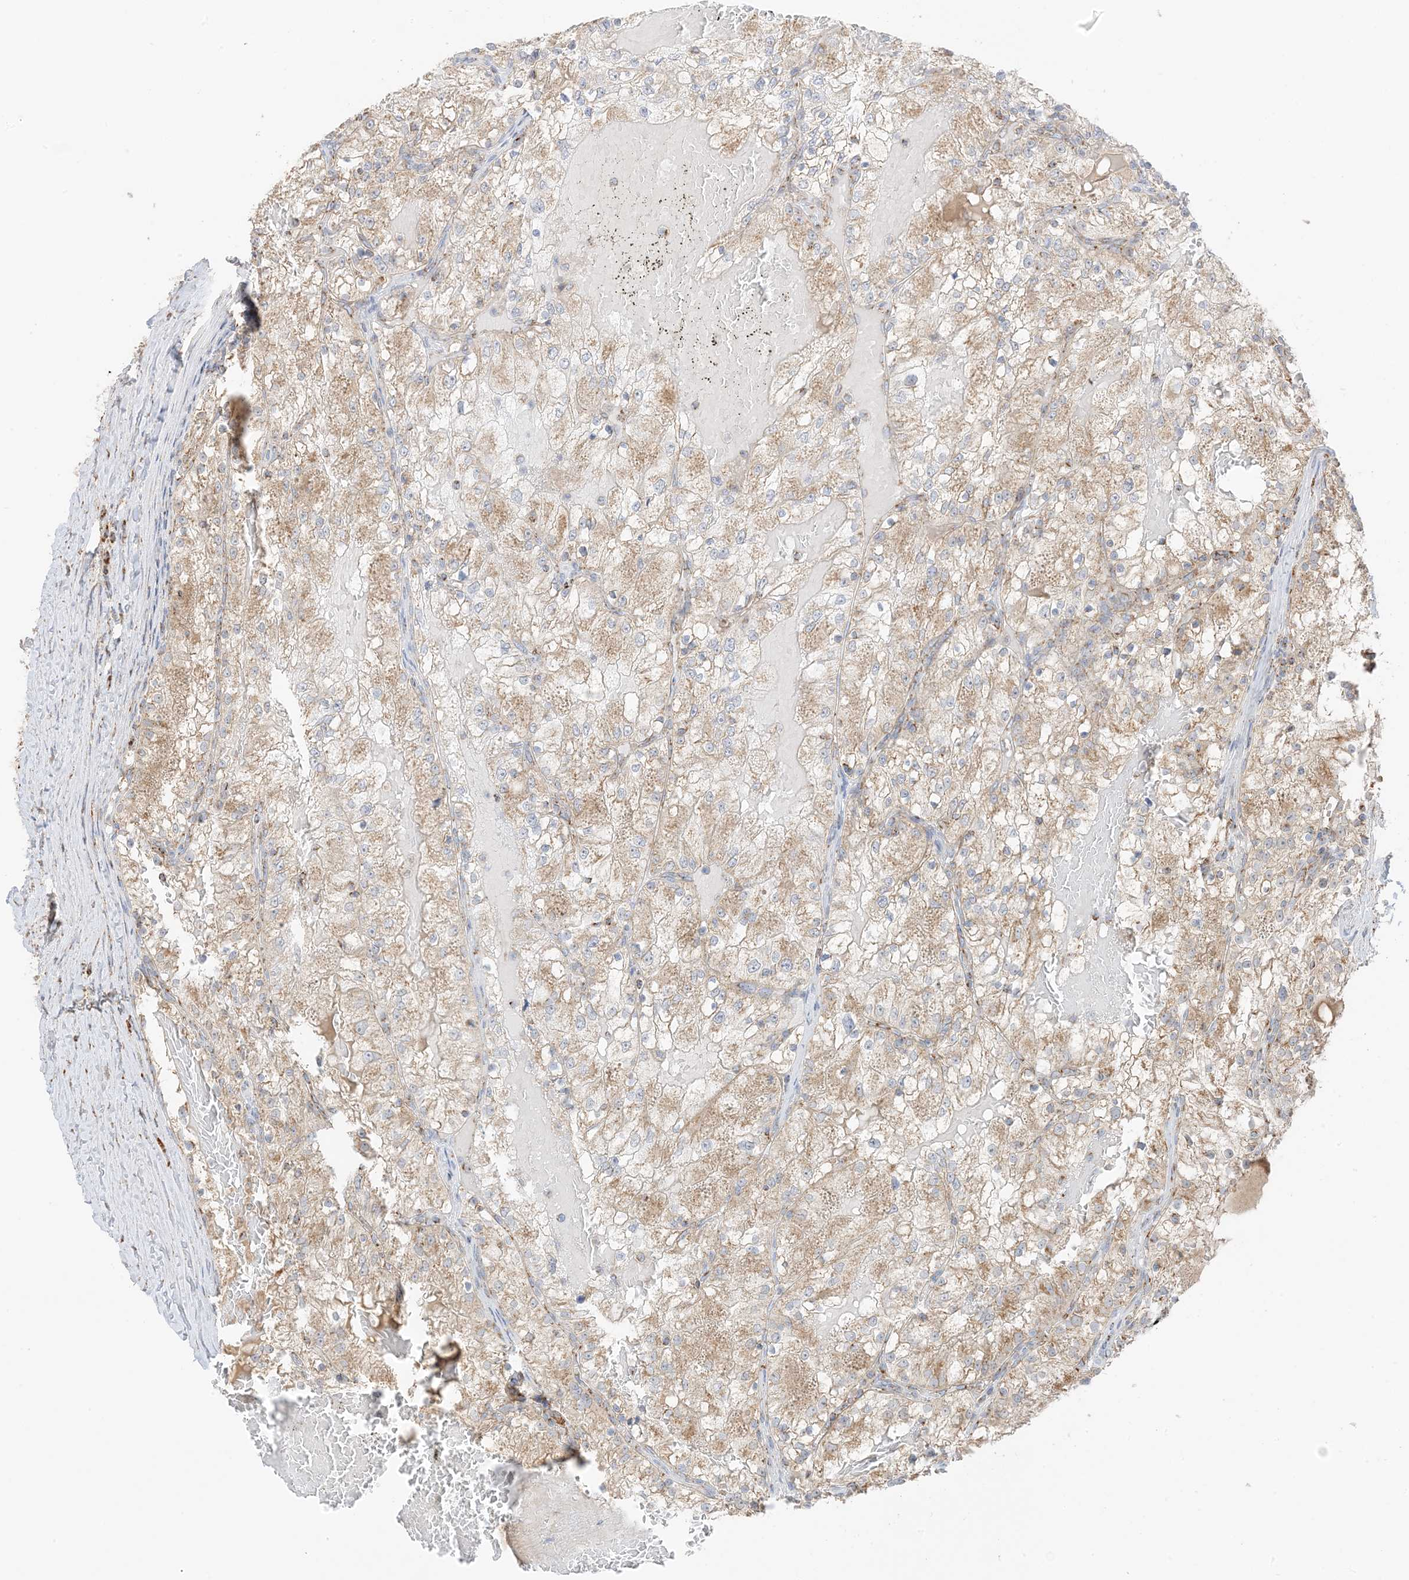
{"staining": {"intensity": "weak", "quantity": ">75%", "location": "cytoplasmic/membranous"}, "tissue": "renal cancer", "cell_type": "Tumor cells", "image_type": "cancer", "snomed": [{"axis": "morphology", "description": "Normal tissue, NOS"}, {"axis": "morphology", "description": "Adenocarcinoma, NOS"}, {"axis": "topography", "description": "Kidney"}], "caption": "A brown stain highlights weak cytoplasmic/membranous positivity of a protein in human renal cancer (adenocarcinoma) tumor cells.", "gene": "SLC25A12", "patient": {"sex": "male", "age": 68}}